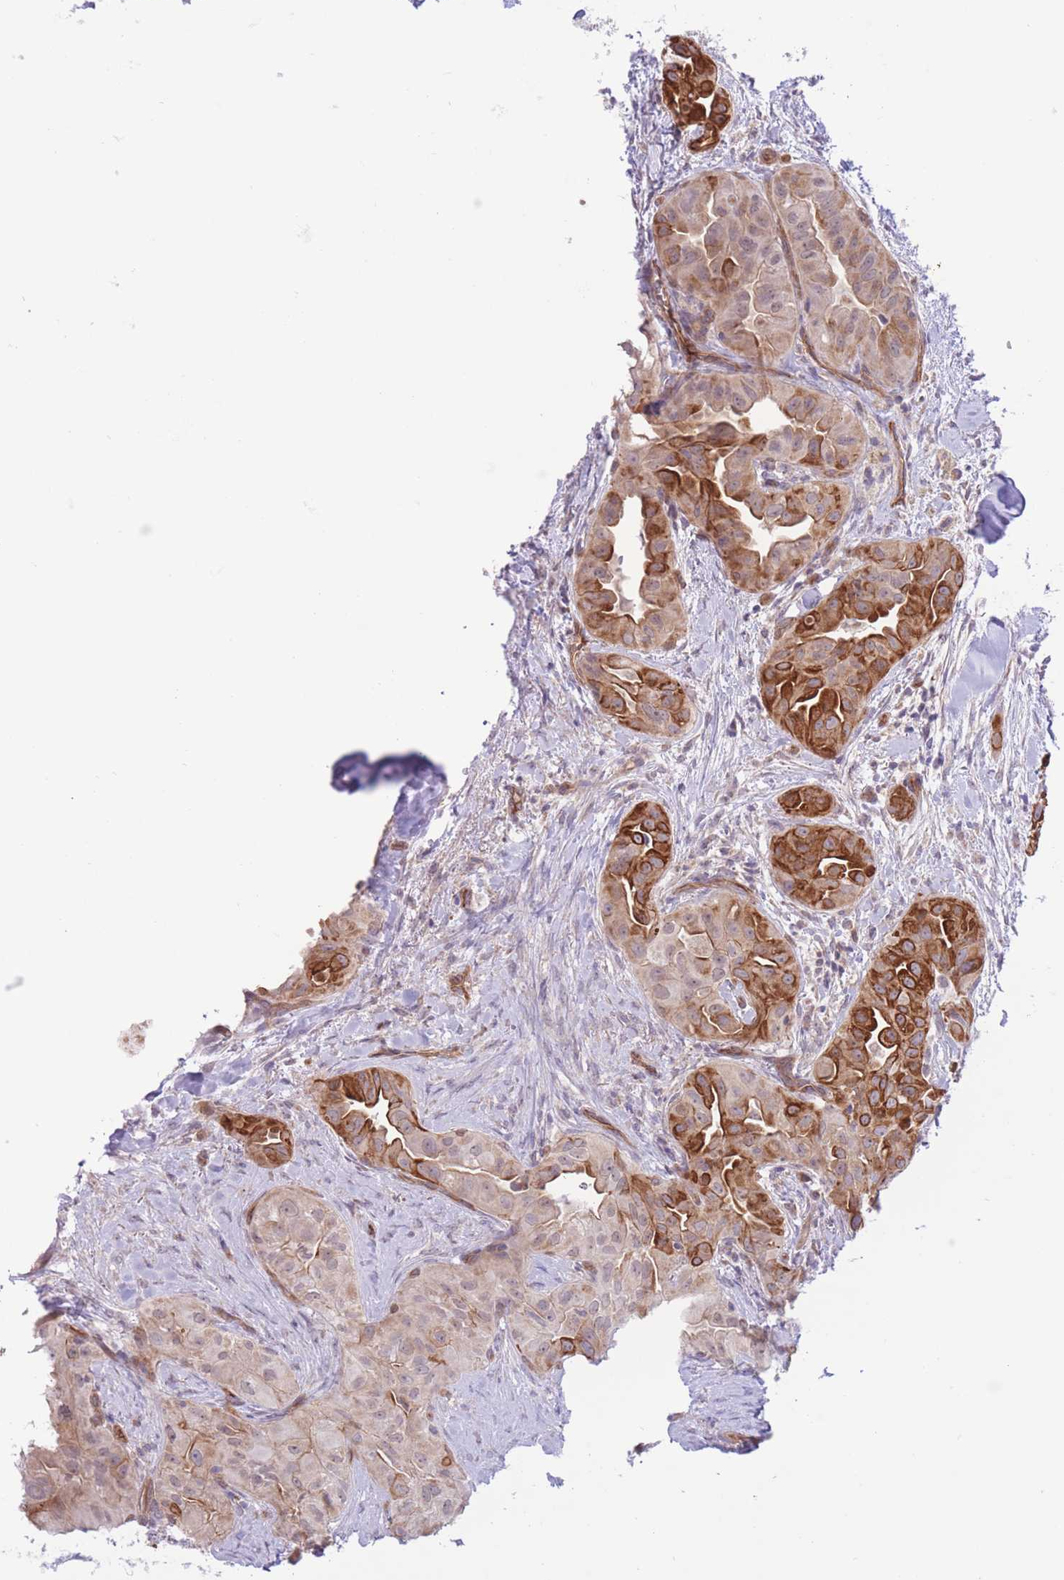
{"staining": {"intensity": "strong", "quantity": "<25%", "location": "cytoplasmic/membranous"}, "tissue": "thyroid cancer", "cell_type": "Tumor cells", "image_type": "cancer", "snomed": [{"axis": "morphology", "description": "Normal tissue, NOS"}, {"axis": "morphology", "description": "Papillary adenocarcinoma, NOS"}, {"axis": "topography", "description": "Thyroid gland"}], "caption": "Immunohistochemistry (IHC) histopathology image of neoplastic tissue: human papillary adenocarcinoma (thyroid) stained using IHC shows medium levels of strong protein expression localized specifically in the cytoplasmic/membranous of tumor cells, appearing as a cytoplasmic/membranous brown color.", "gene": "MRPS31", "patient": {"sex": "female", "age": 59}}